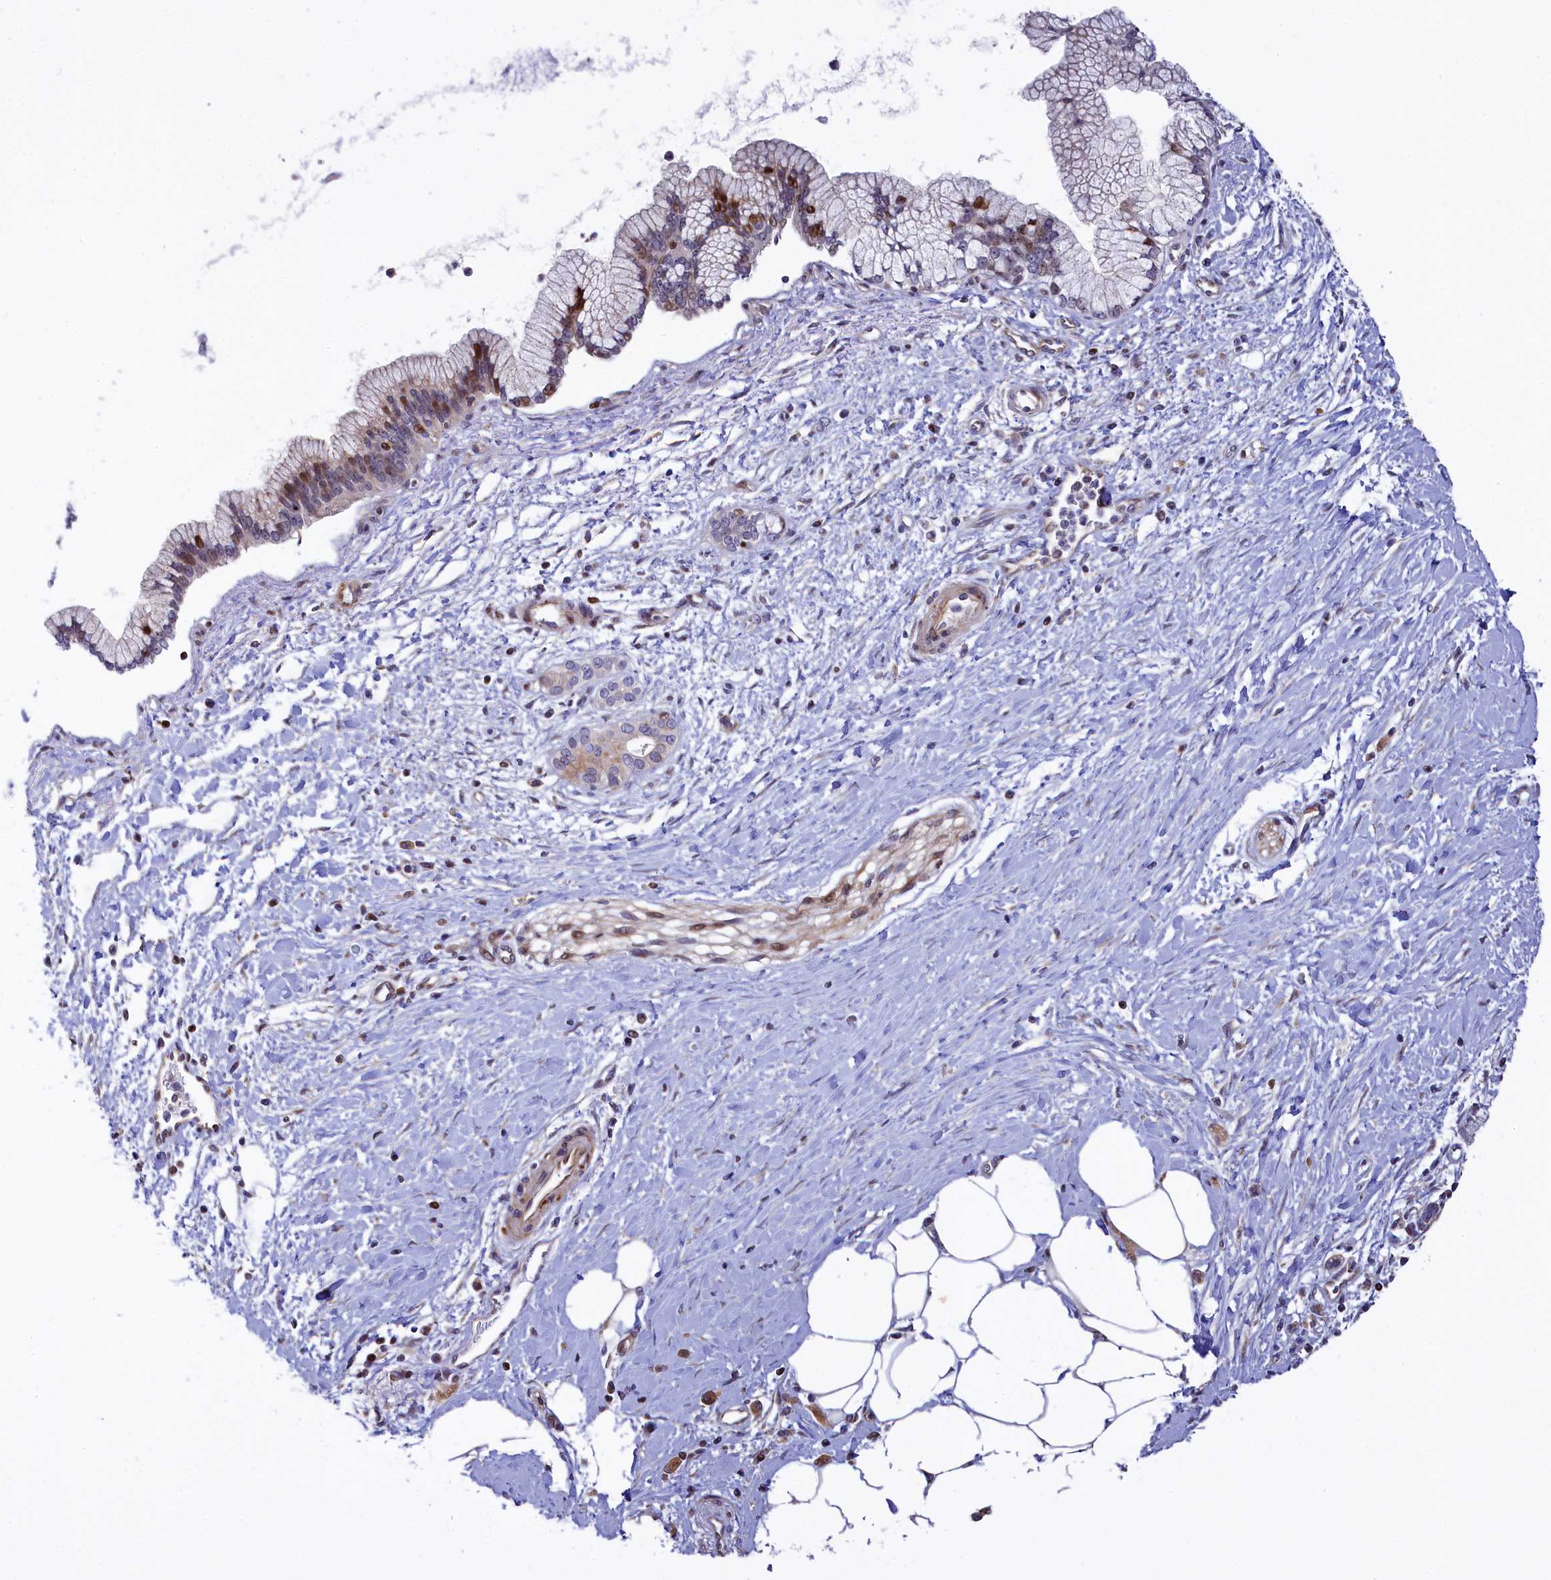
{"staining": {"intensity": "moderate", "quantity": "<25%", "location": "nuclear"}, "tissue": "pancreatic cancer", "cell_type": "Tumor cells", "image_type": "cancer", "snomed": [{"axis": "morphology", "description": "Adenocarcinoma, NOS"}, {"axis": "topography", "description": "Pancreas"}], "caption": "Adenocarcinoma (pancreatic) stained with a protein marker reveals moderate staining in tumor cells.", "gene": "TGDS", "patient": {"sex": "male", "age": 58}}